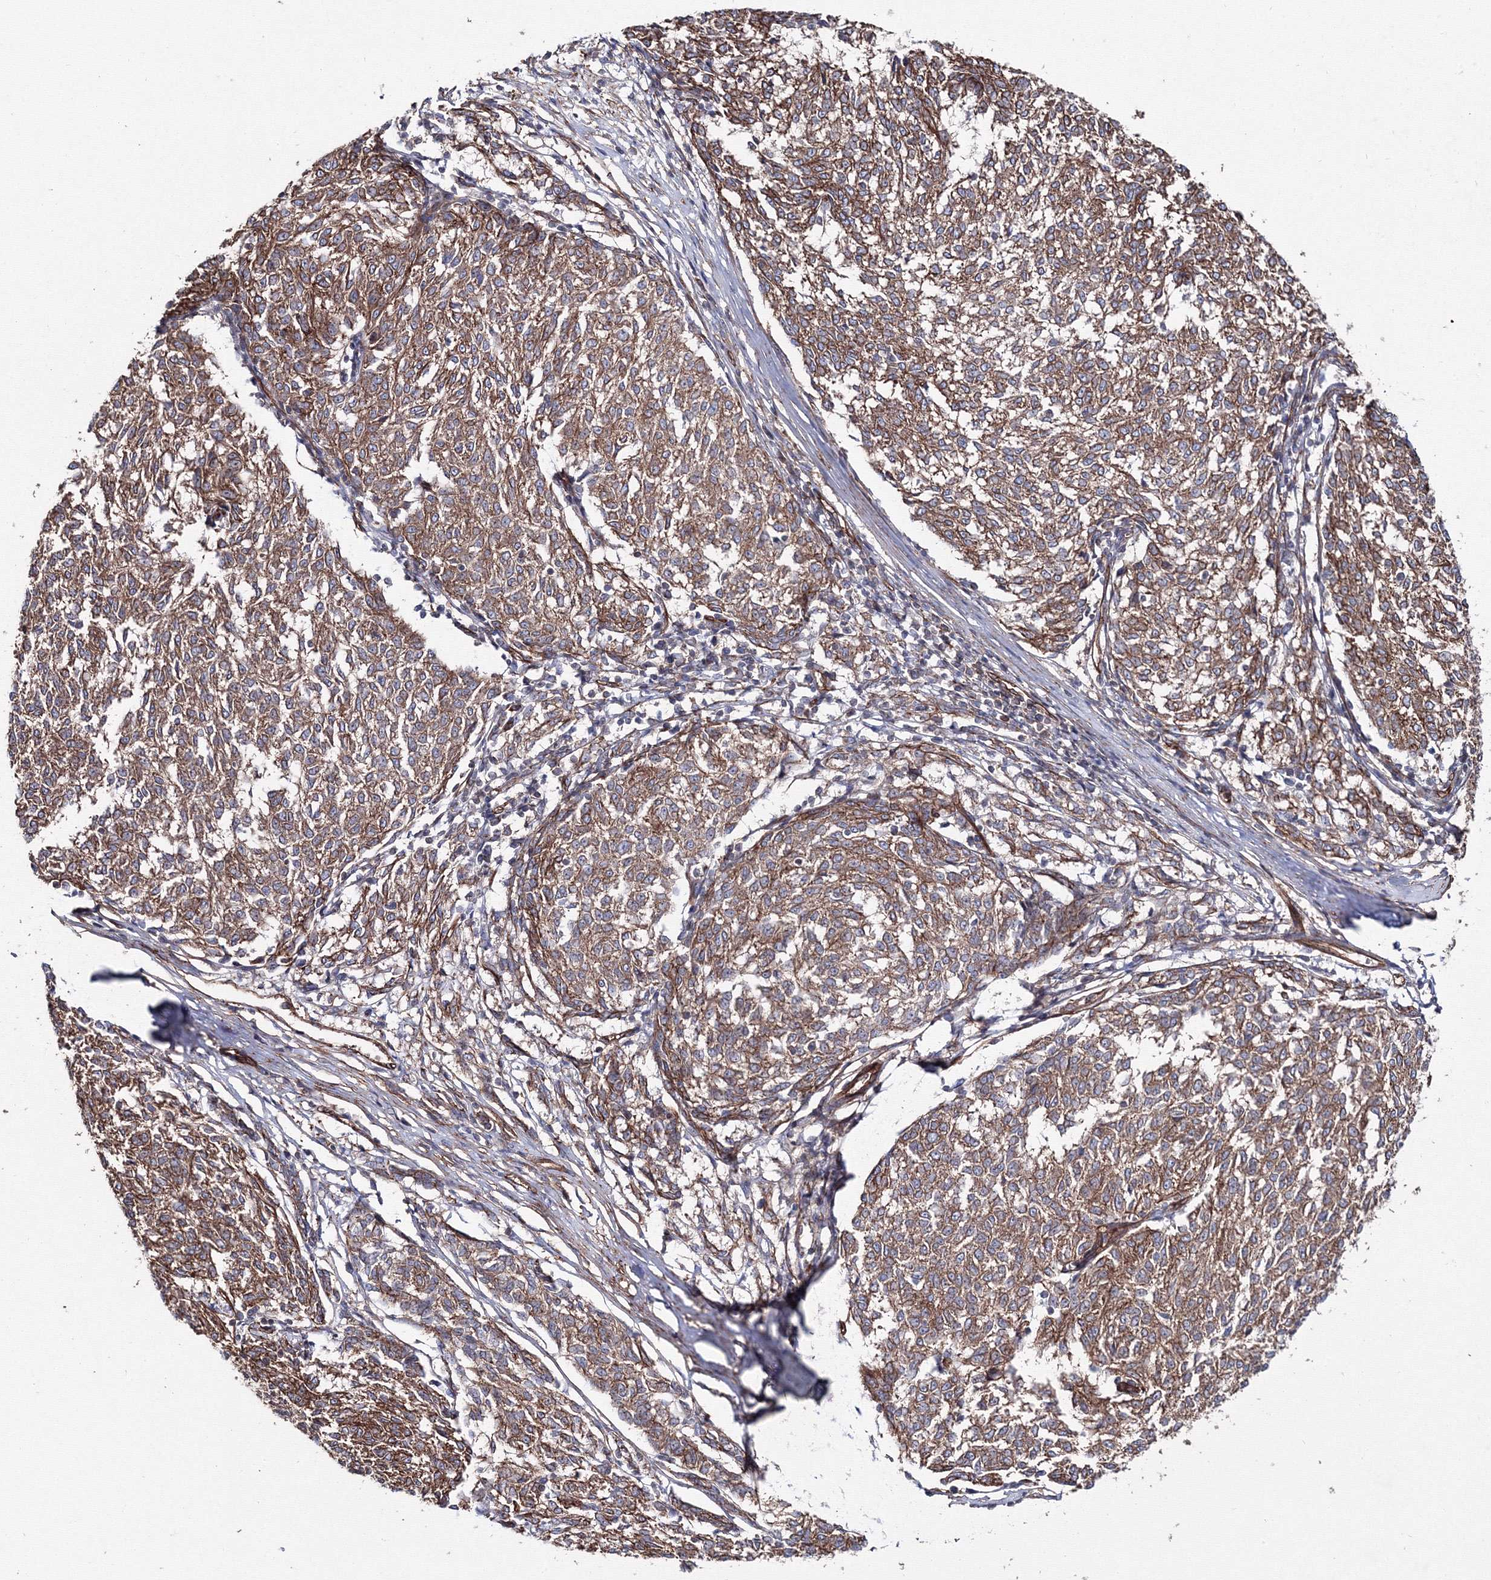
{"staining": {"intensity": "moderate", "quantity": ">75%", "location": "cytoplasmic/membranous"}, "tissue": "melanoma", "cell_type": "Tumor cells", "image_type": "cancer", "snomed": [{"axis": "morphology", "description": "Malignant melanoma, NOS"}, {"axis": "topography", "description": "Skin"}], "caption": "This histopathology image shows immunohistochemistry (IHC) staining of human malignant melanoma, with medium moderate cytoplasmic/membranous expression in about >75% of tumor cells.", "gene": "ANKRD37", "patient": {"sex": "female", "age": 72}}